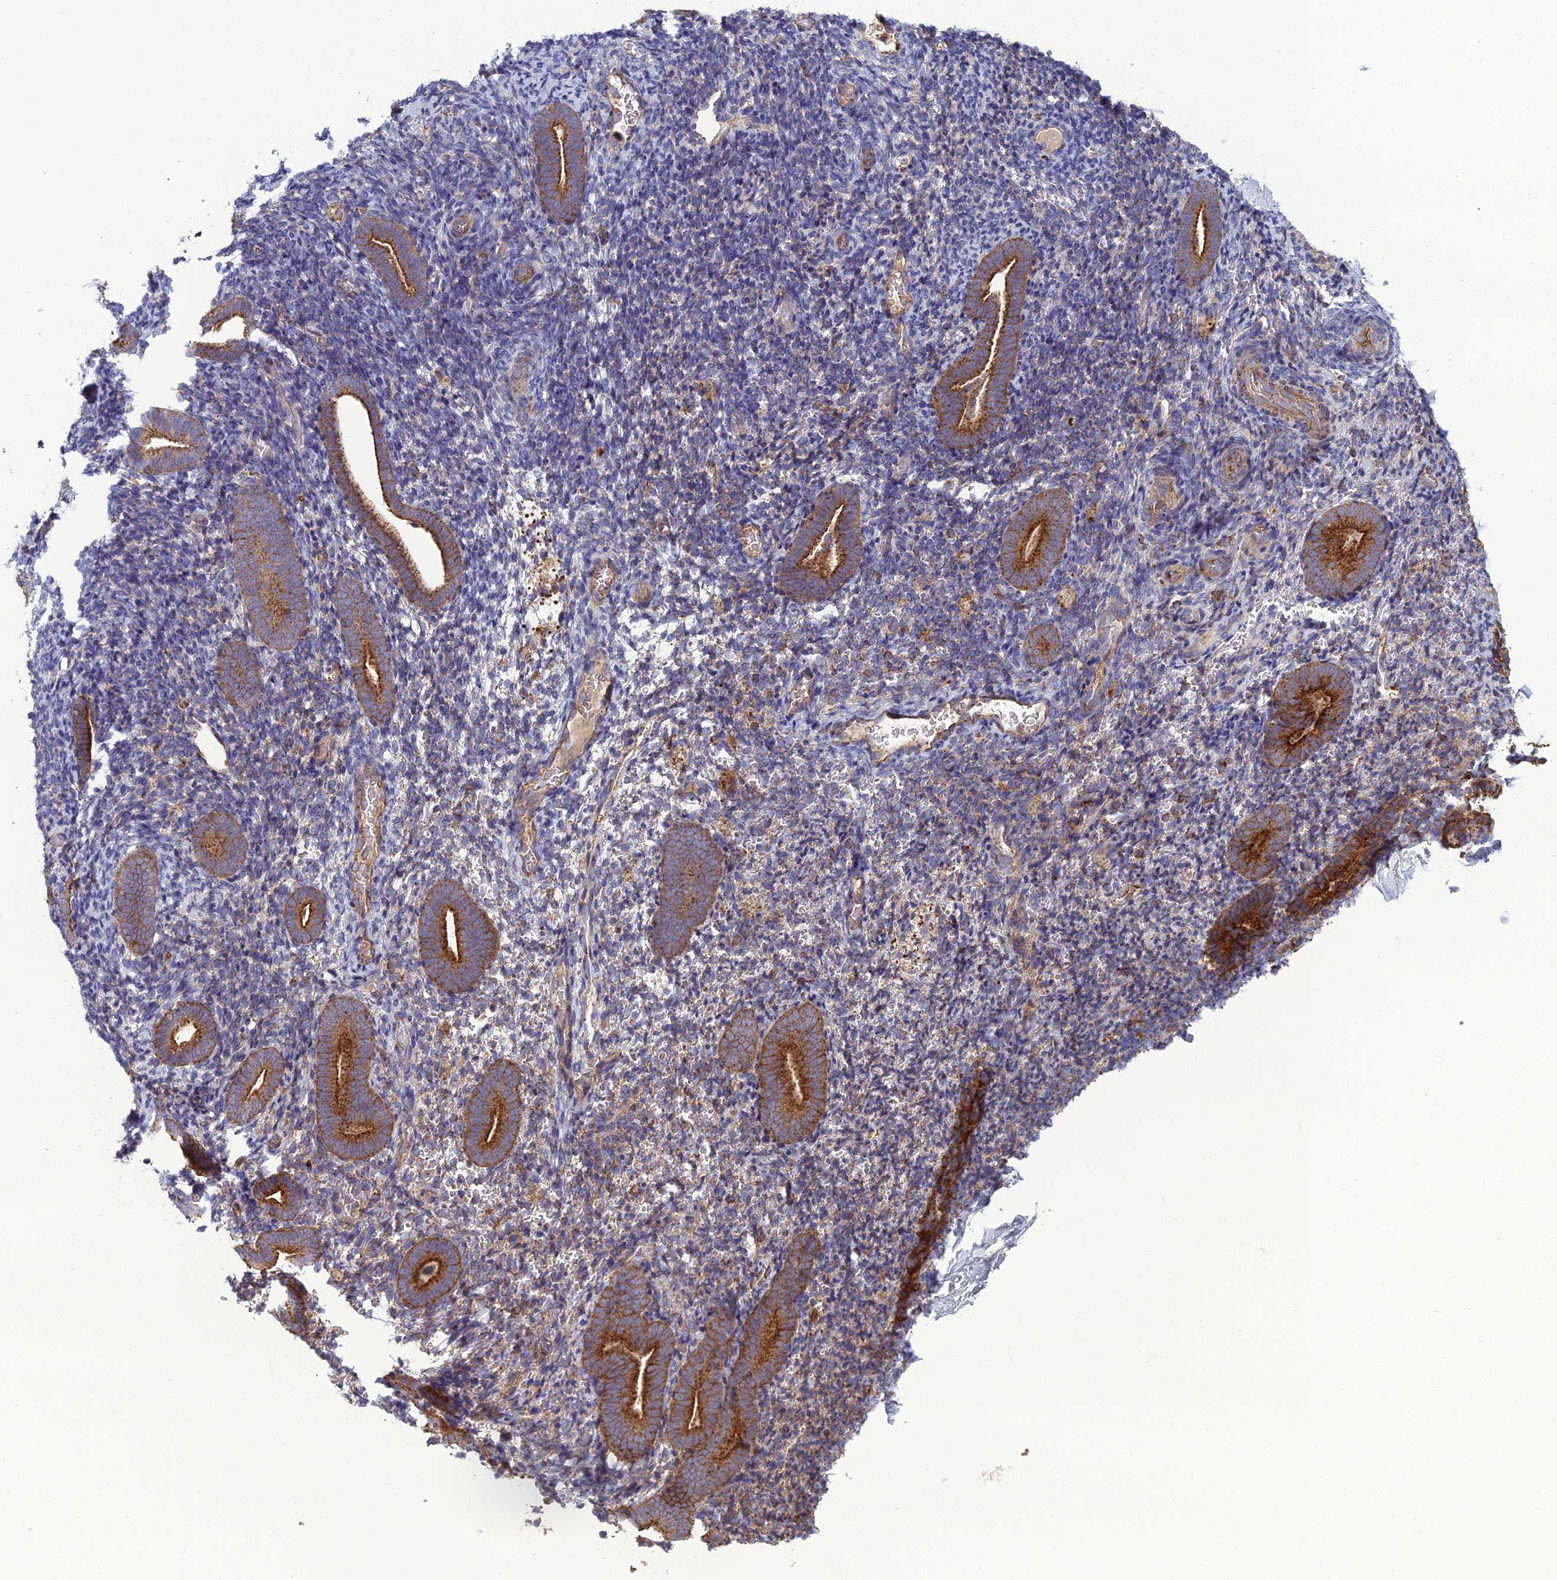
{"staining": {"intensity": "weak", "quantity": "<25%", "location": "cytoplasmic/membranous"}, "tissue": "endometrium", "cell_type": "Cells in endometrial stroma", "image_type": "normal", "snomed": [{"axis": "morphology", "description": "Normal tissue, NOS"}, {"axis": "topography", "description": "Endometrium"}], "caption": "High magnification brightfield microscopy of benign endometrium stained with DAB (brown) and counterstained with hematoxylin (blue): cells in endometrial stroma show no significant positivity.", "gene": "LNPEP", "patient": {"sex": "female", "age": 51}}